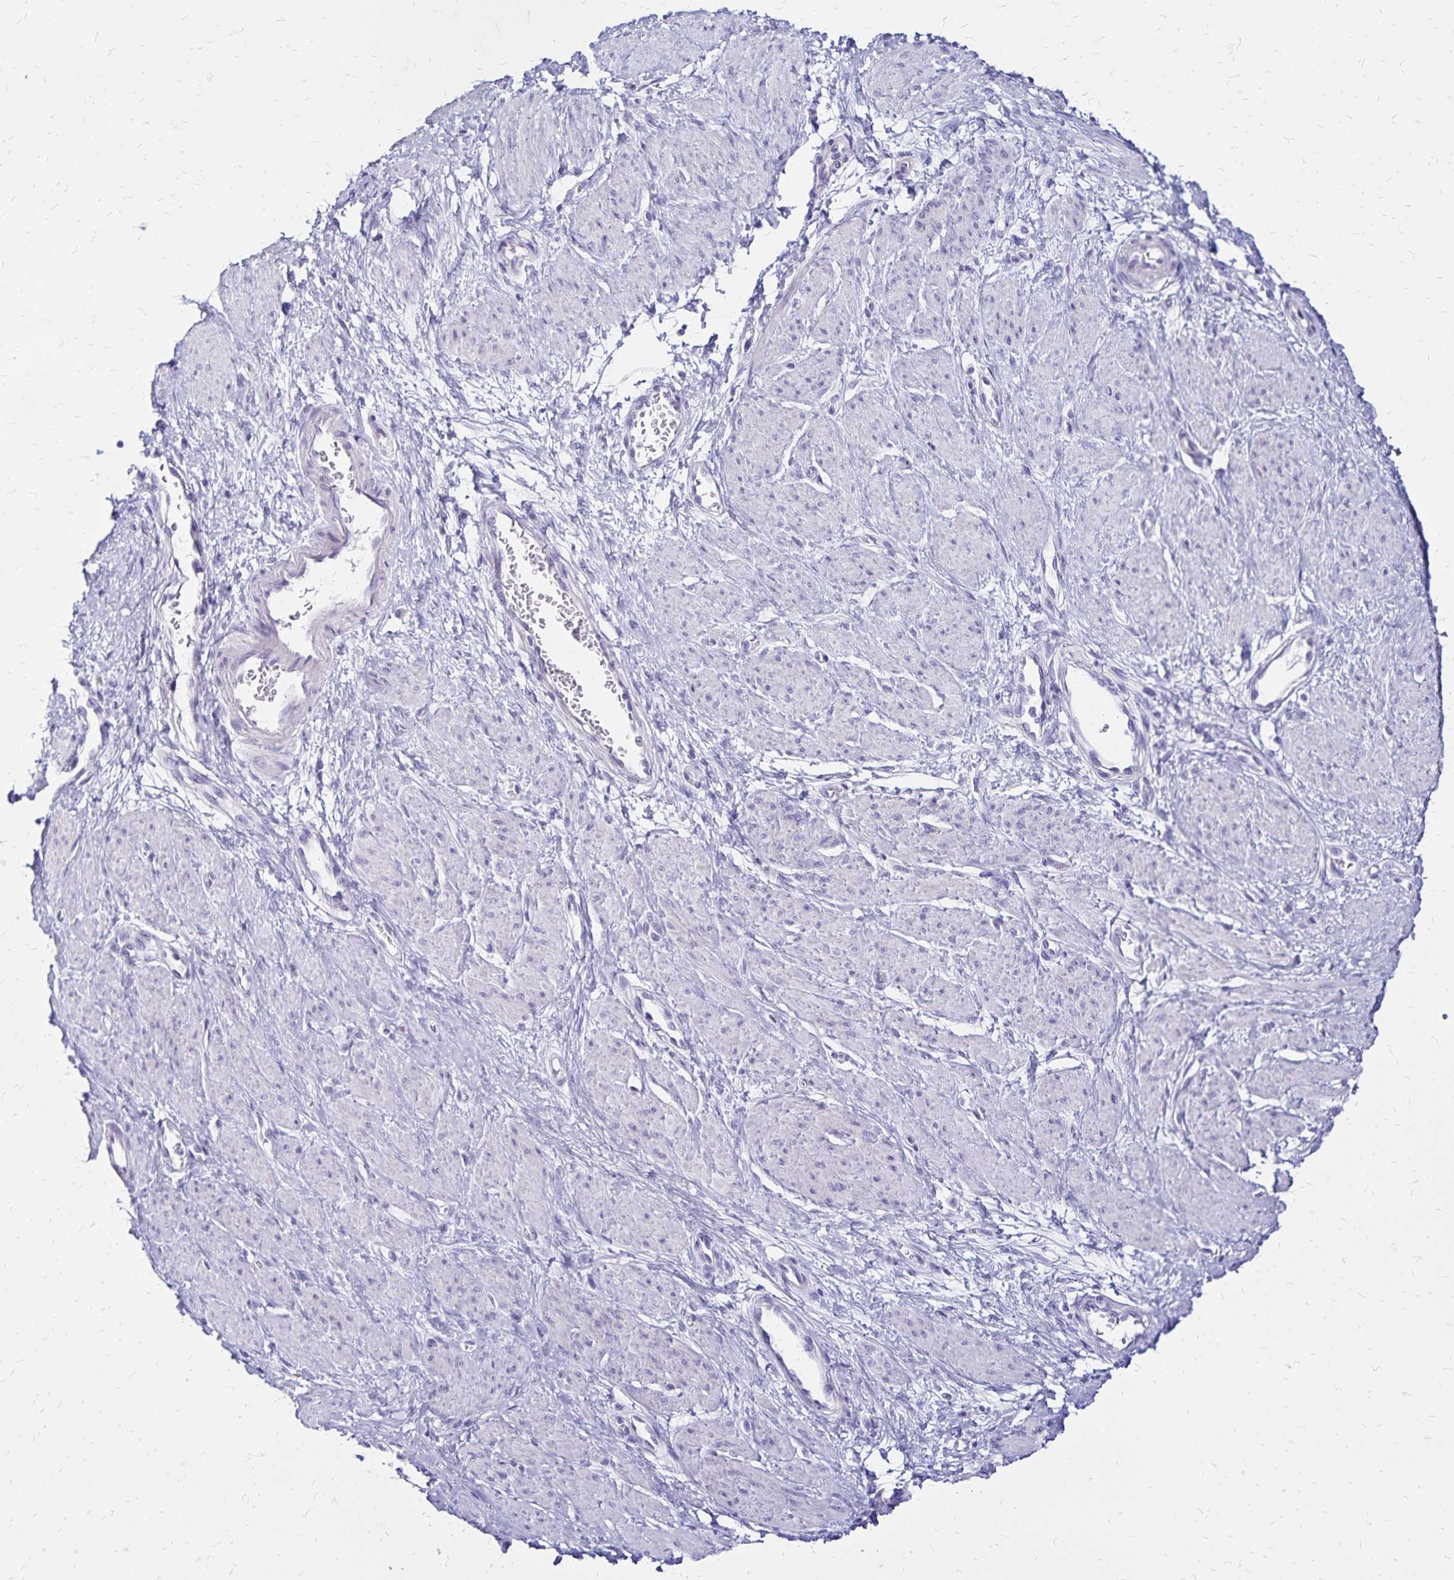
{"staining": {"intensity": "negative", "quantity": "none", "location": "none"}, "tissue": "smooth muscle", "cell_type": "Smooth muscle cells", "image_type": "normal", "snomed": [{"axis": "morphology", "description": "Normal tissue, NOS"}, {"axis": "topography", "description": "Smooth muscle"}, {"axis": "topography", "description": "Uterus"}], "caption": "Image shows no protein expression in smooth muscle cells of unremarkable smooth muscle. (Brightfield microscopy of DAB (3,3'-diaminobenzidine) IHC at high magnification).", "gene": "LIN28B", "patient": {"sex": "female", "age": 39}}